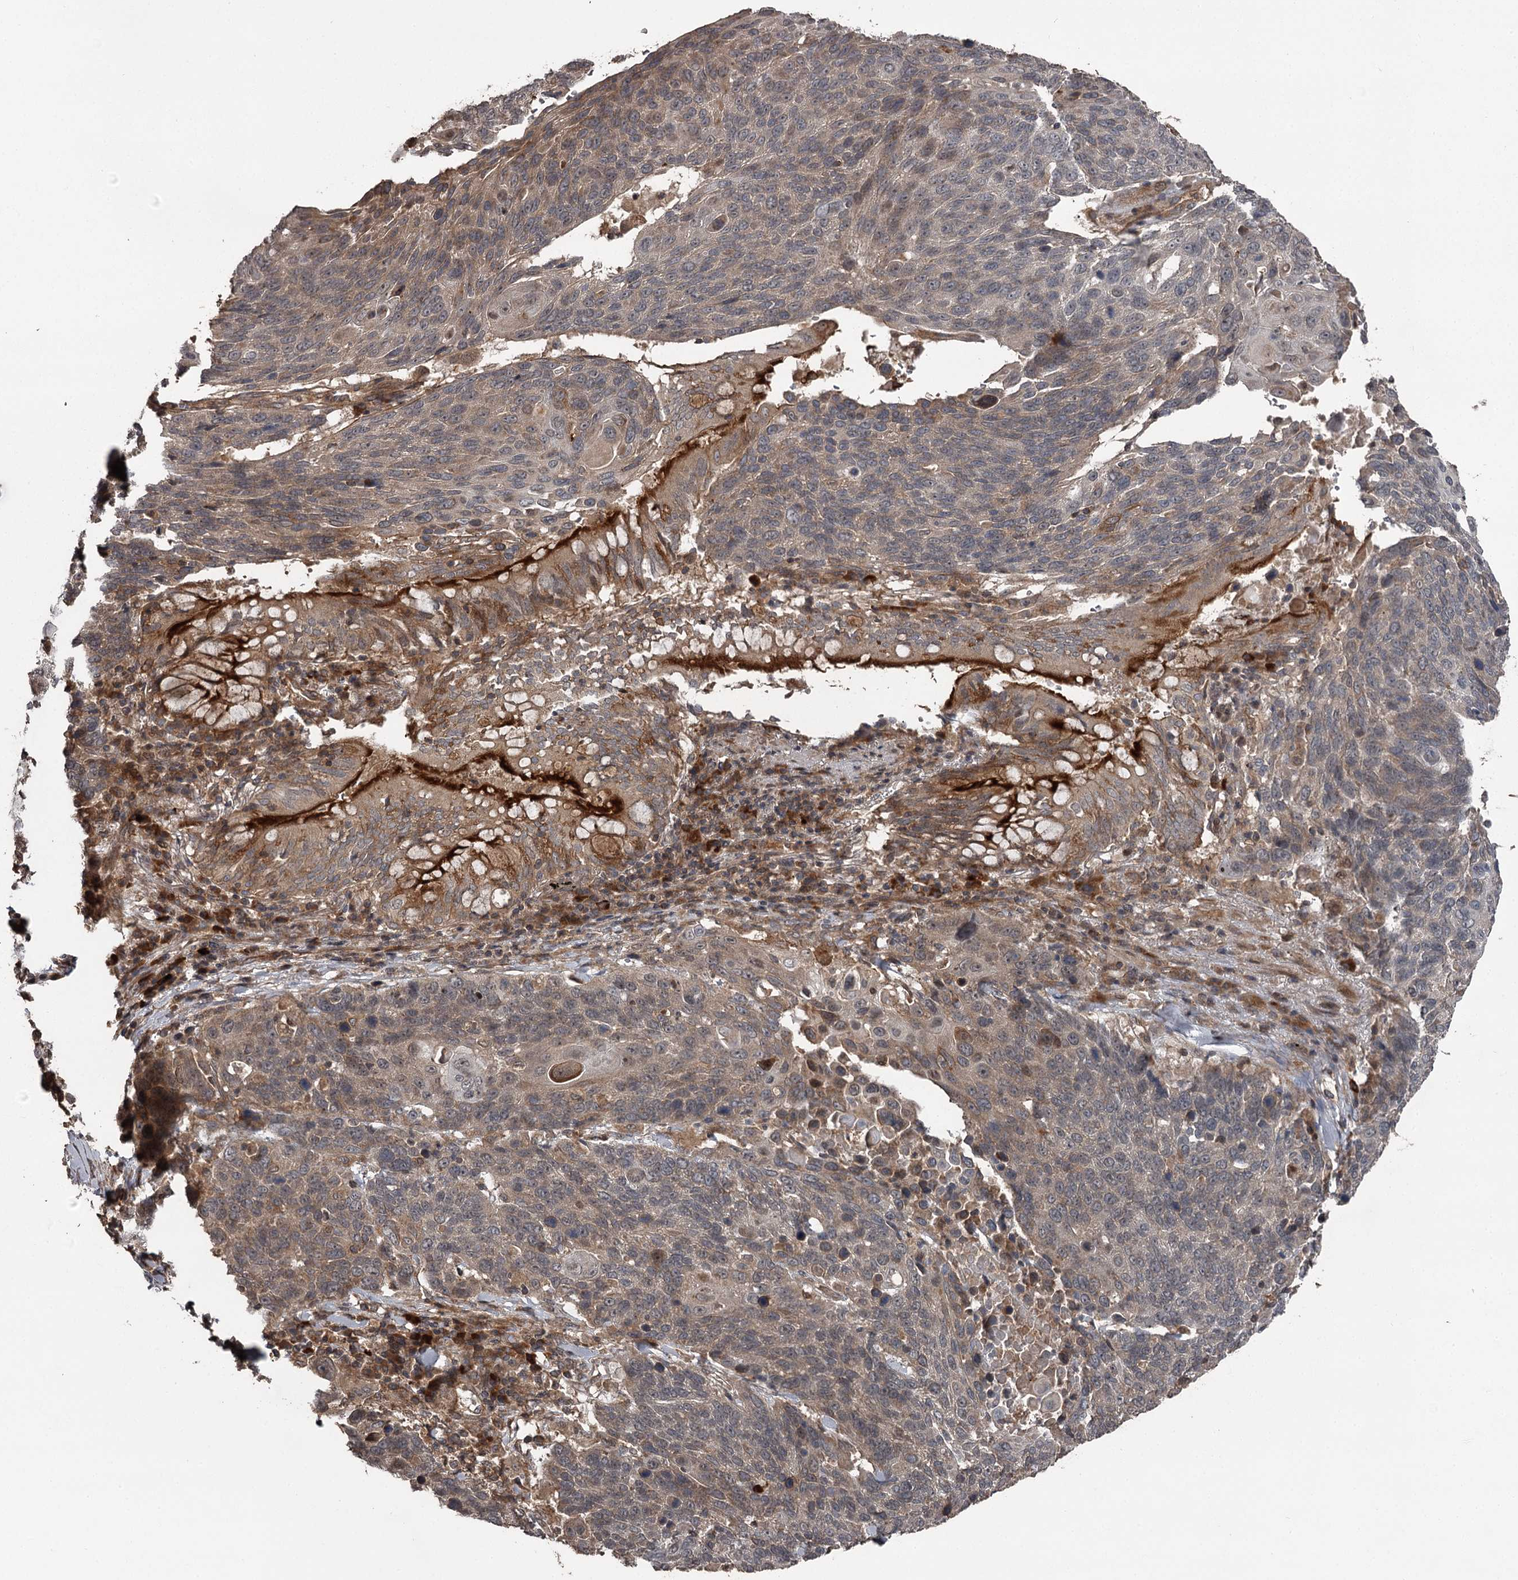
{"staining": {"intensity": "weak", "quantity": "25%-75%", "location": "cytoplasmic/membranous"}, "tissue": "lung cancer", "cell_type": "Tumor cells", "image_type": "cancer", "snomed": [{"axis": "morphology", "description": "Squamous cell carcinoma, NOS"}, {"axis": "topography", "description": "Lung"}], "caption": "Protein positivity by IHC shows weak cytoplasmic/membranous expression in about 25%-75% of tumor cells in lung cancer.", "gene": "RAB21", "patient": {"sex": "male", "age": 66}}